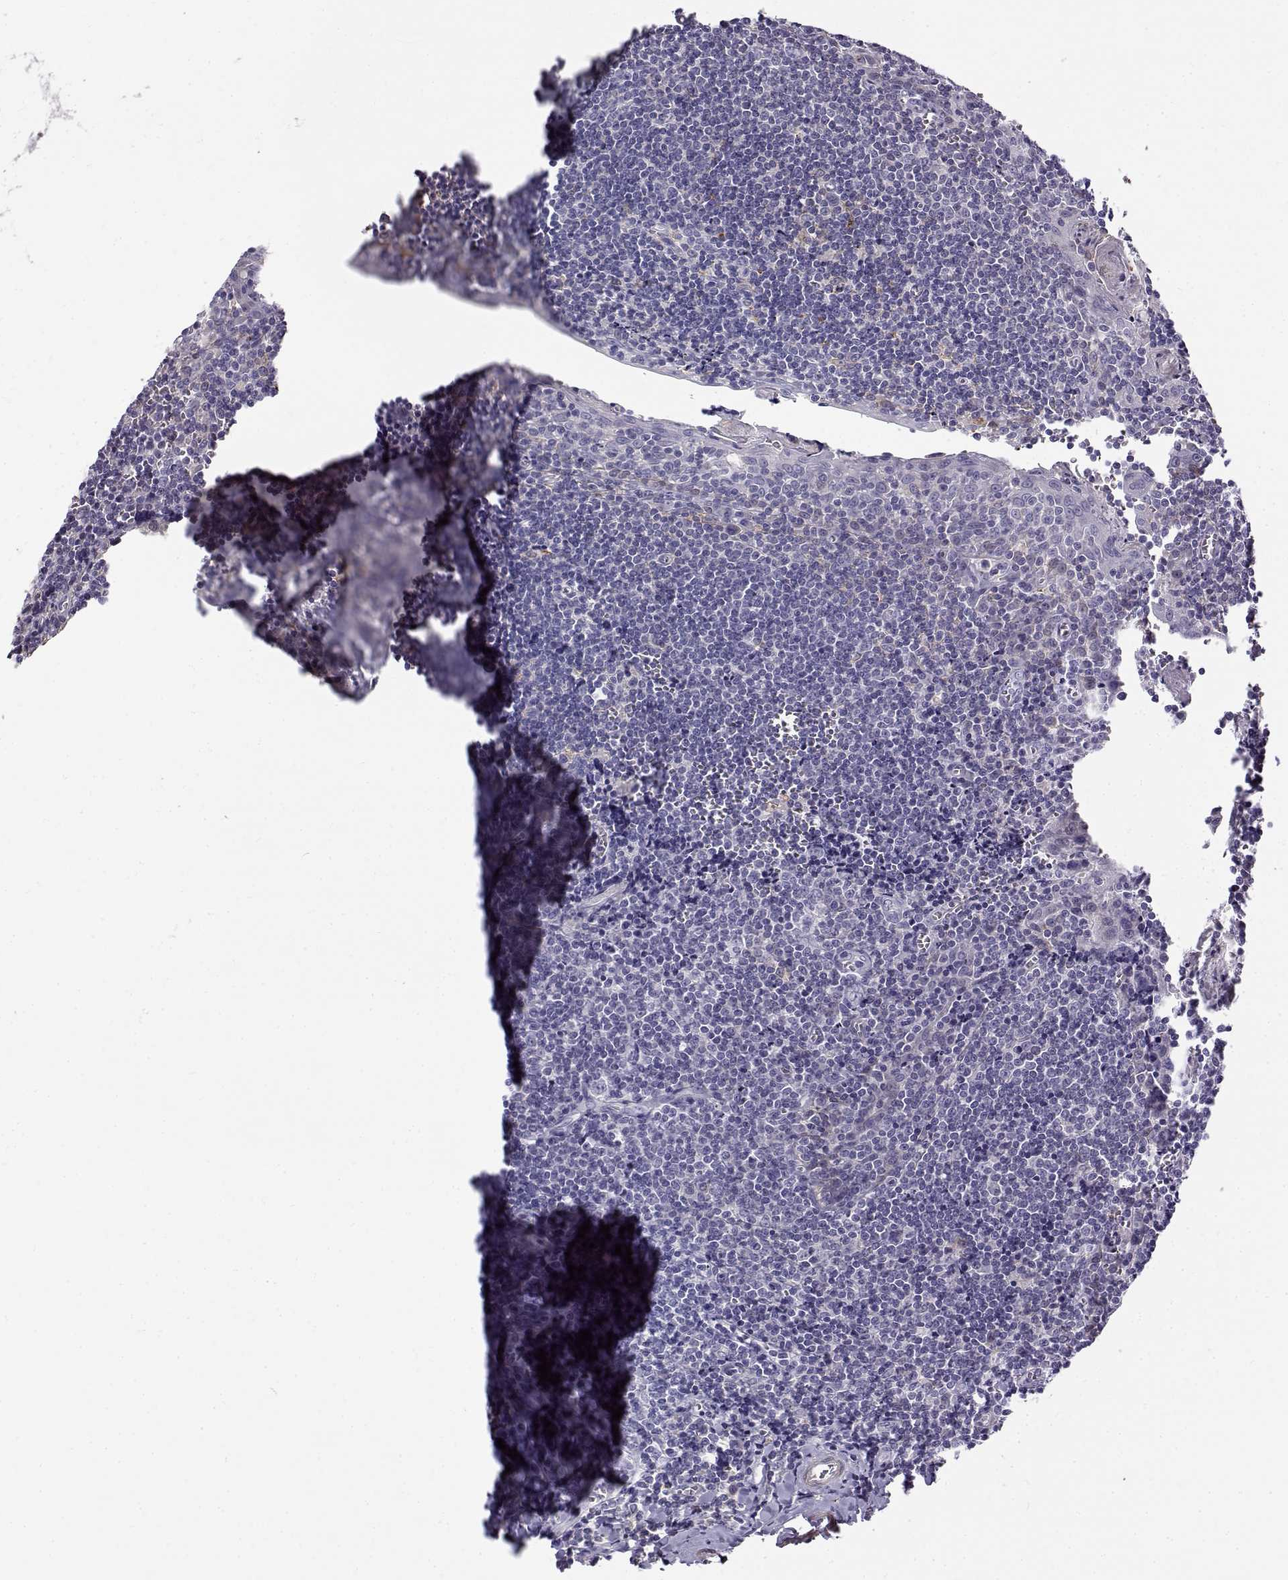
{"staining": {"intensity": "negative", "quantity": "none", "location": "none"}, "tissue": "tonsil", "cell_type": "Germinal center cells", "image_type": "normal", "snomed": [{"axis": "morphology", "description": "Normal tissue, NOS"}, {"axis": "morphology", "description": "Inflammation, NOS"}, {"axis": "topography", "description": "Tonsil"}], "caption": "Immunohistochemistry (IHC) of normal tonsil demonstrates no expression in germinal center cells. The staining was performed using DAB (3,3'-diaminobenzidine) to visualize the protein expression in brown, while the nuclei were stained in blue with hematoxylin (Magnification: 20x).", "gene": "UCP3", "patient": {"sex": "female", "age": 31}}